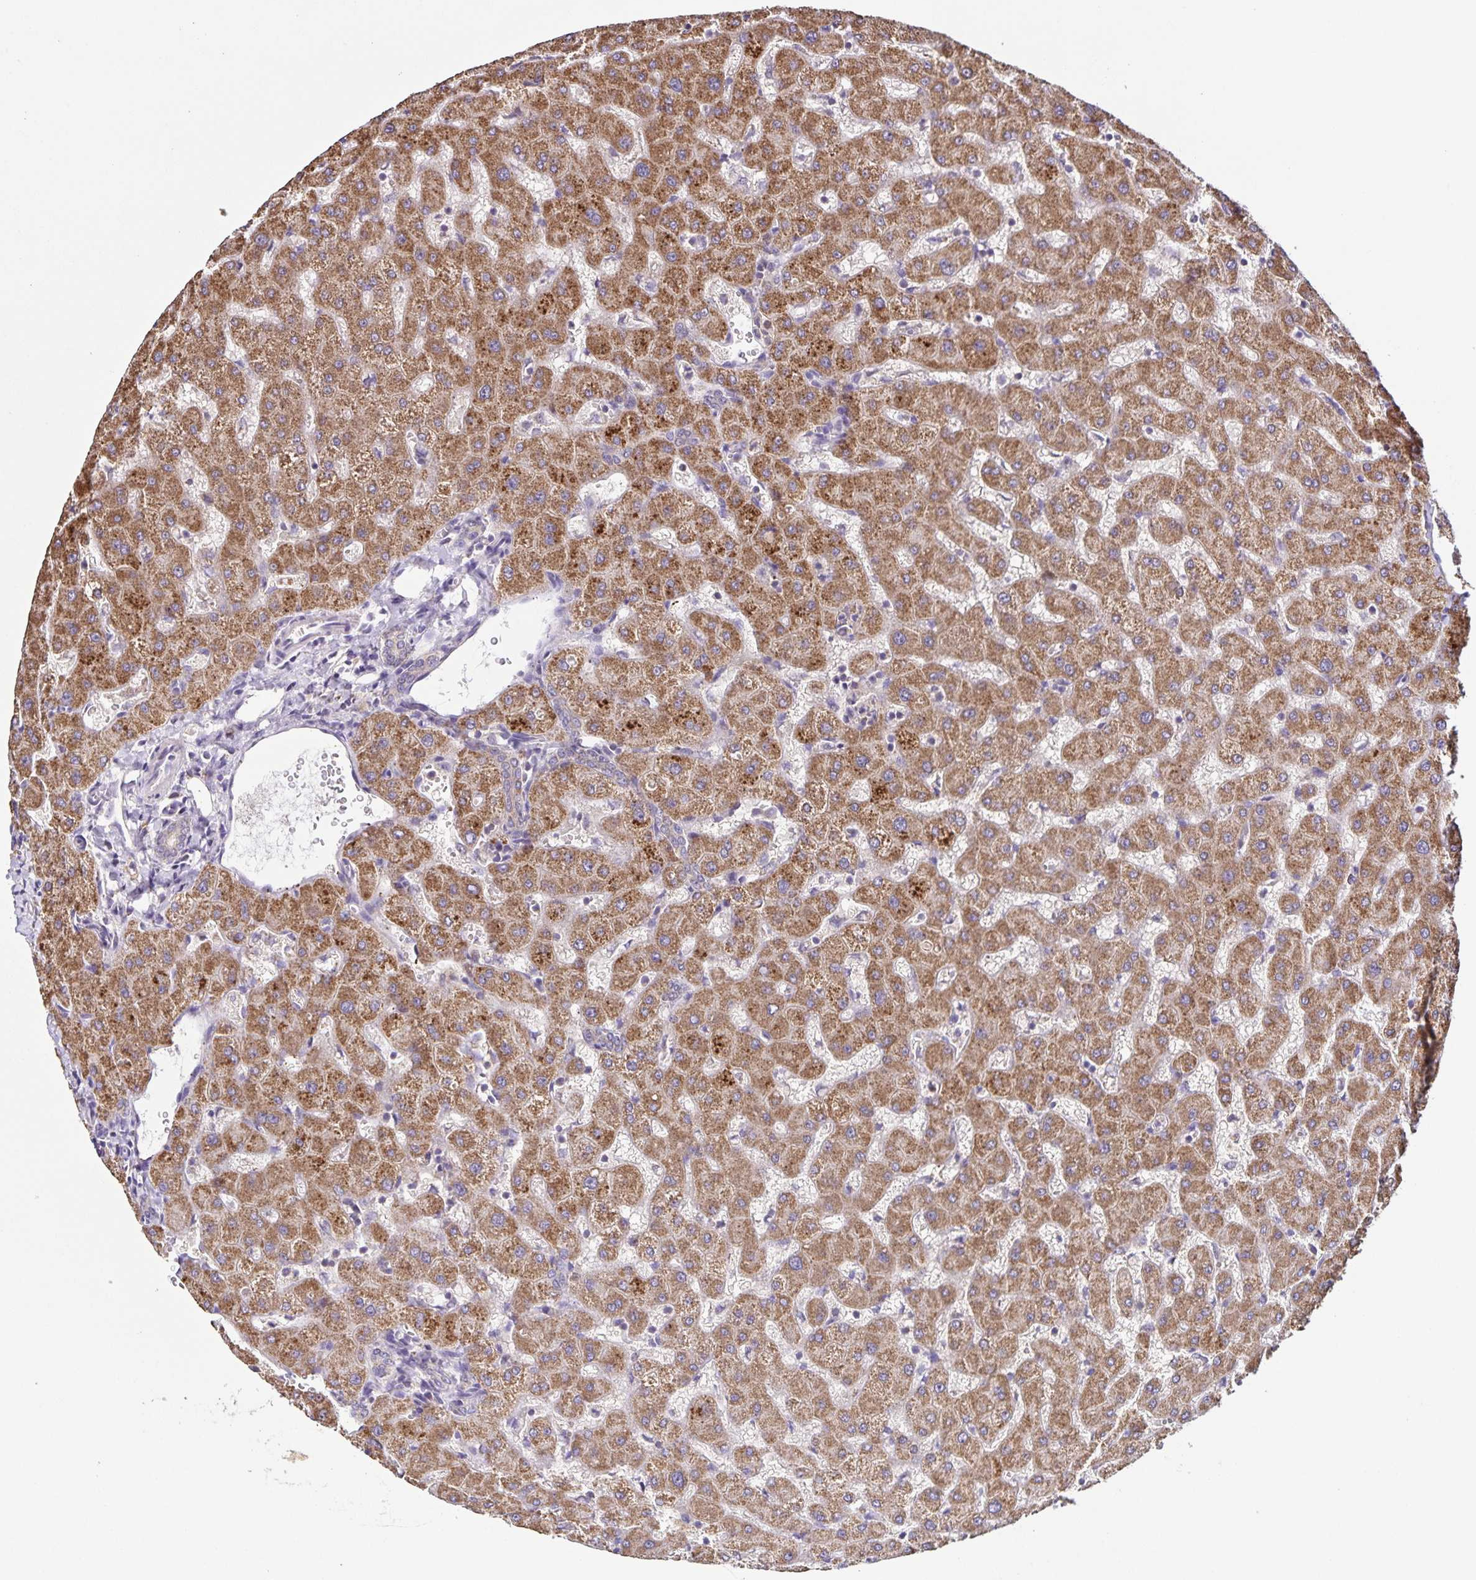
{"staining": {"intensity": "weak", "quantity": "25%-75%", "location": "cytoplasmic/membranous"}, "tissue": "liver", "cell_type": "Cholangiocytes", "image_type": "normal", "snomed": [{"axis": "morphology", "description": "Normal tissue, NOS"}, {"axis": "topography", "description": "Liver"}], "caption": "Immunohistochemistry histopathology image of normal liver: liver stained using immunohistochemistry displays low levels of weak protein expression localized specifically in the cytoplasmic/membranous of cholangiocytes, appearing as a cytoplasmic/membranous brown color.", "gene": "MAN1A1", "patient": {"sex": "female", "age": 63}}